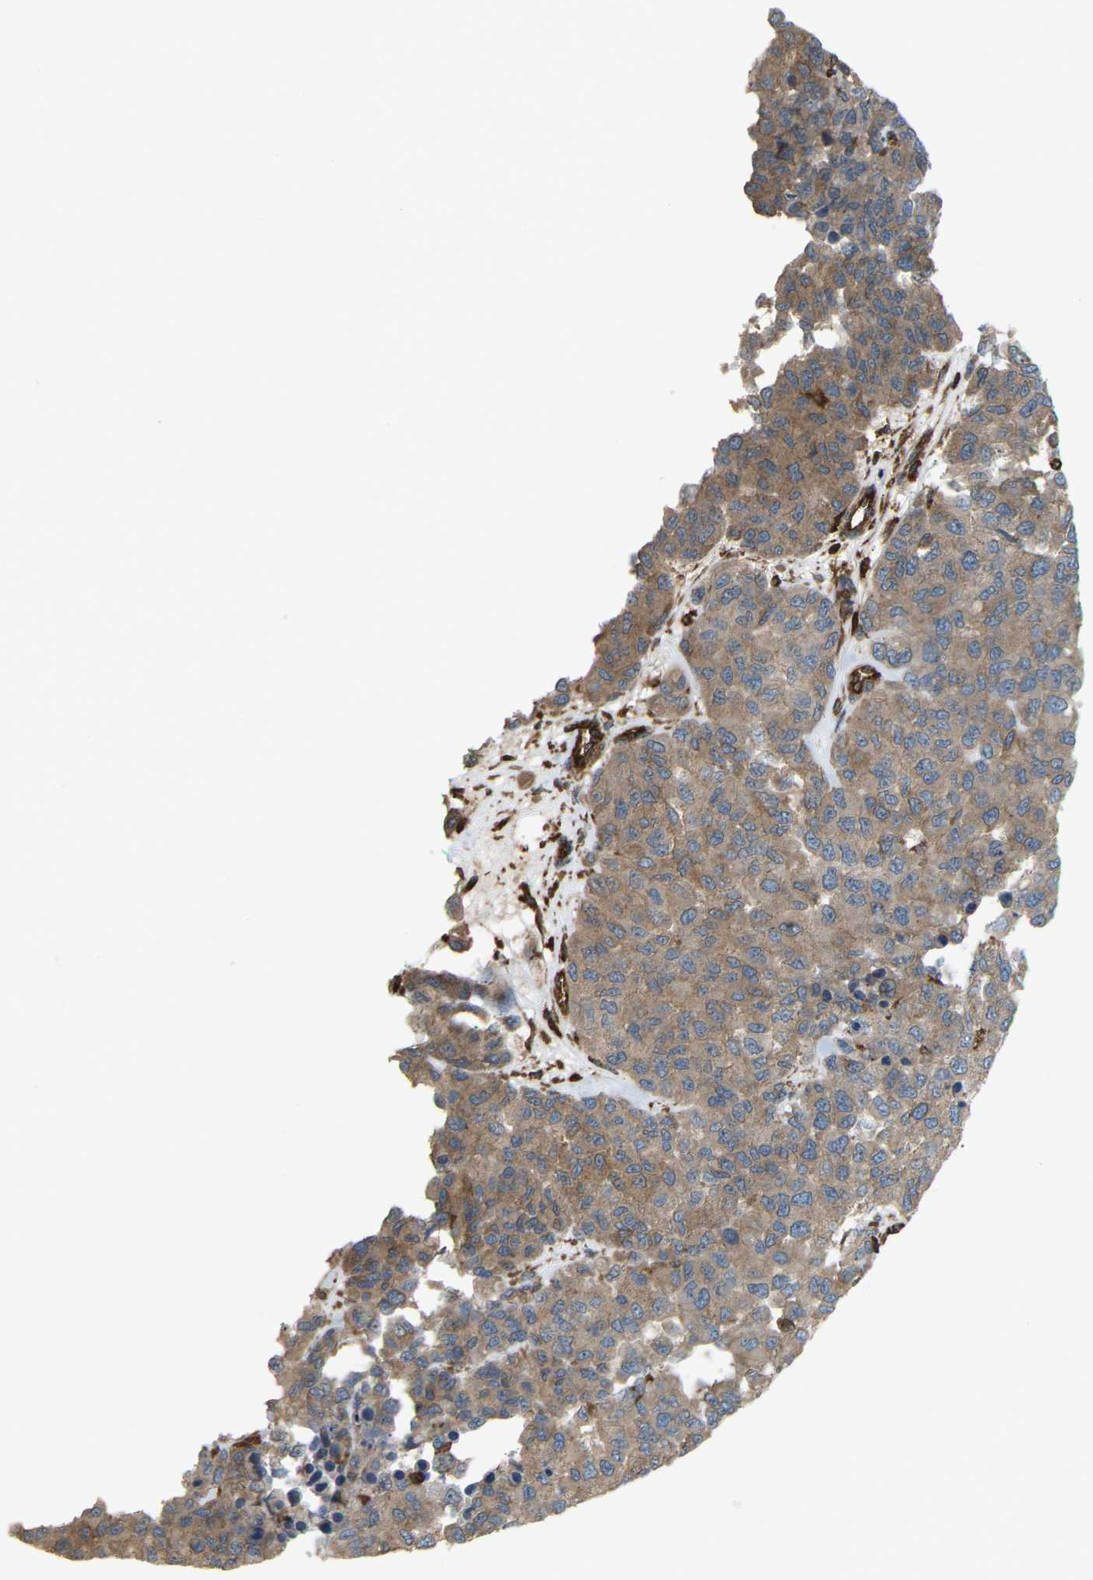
{"staining": {"intensity": "weak", "quantity": ">75%", "location": "cytoplasmic/membranous"}, "tissue": "melanoma", "cell_type": "Tumor cells", "image_type": "cancer", "snomed": [{"axis": "morphology", "description": "Malignant melanoma, NOS"}, {"axis": "topography", "description": "Skin"}], "caption": "Weak cytoplasmic/membranous positivity is seen in about >75% of tumor cells in melanoma. The staining was performed using DAB (3,3'-diaminobenzidine) to visualize the protein expression in brown, while the nuclei were stained in blue with hematoxylin (Magnification: 20x).", "gene": "PICALM", "patient": {"sex": "male", "age": 62}}